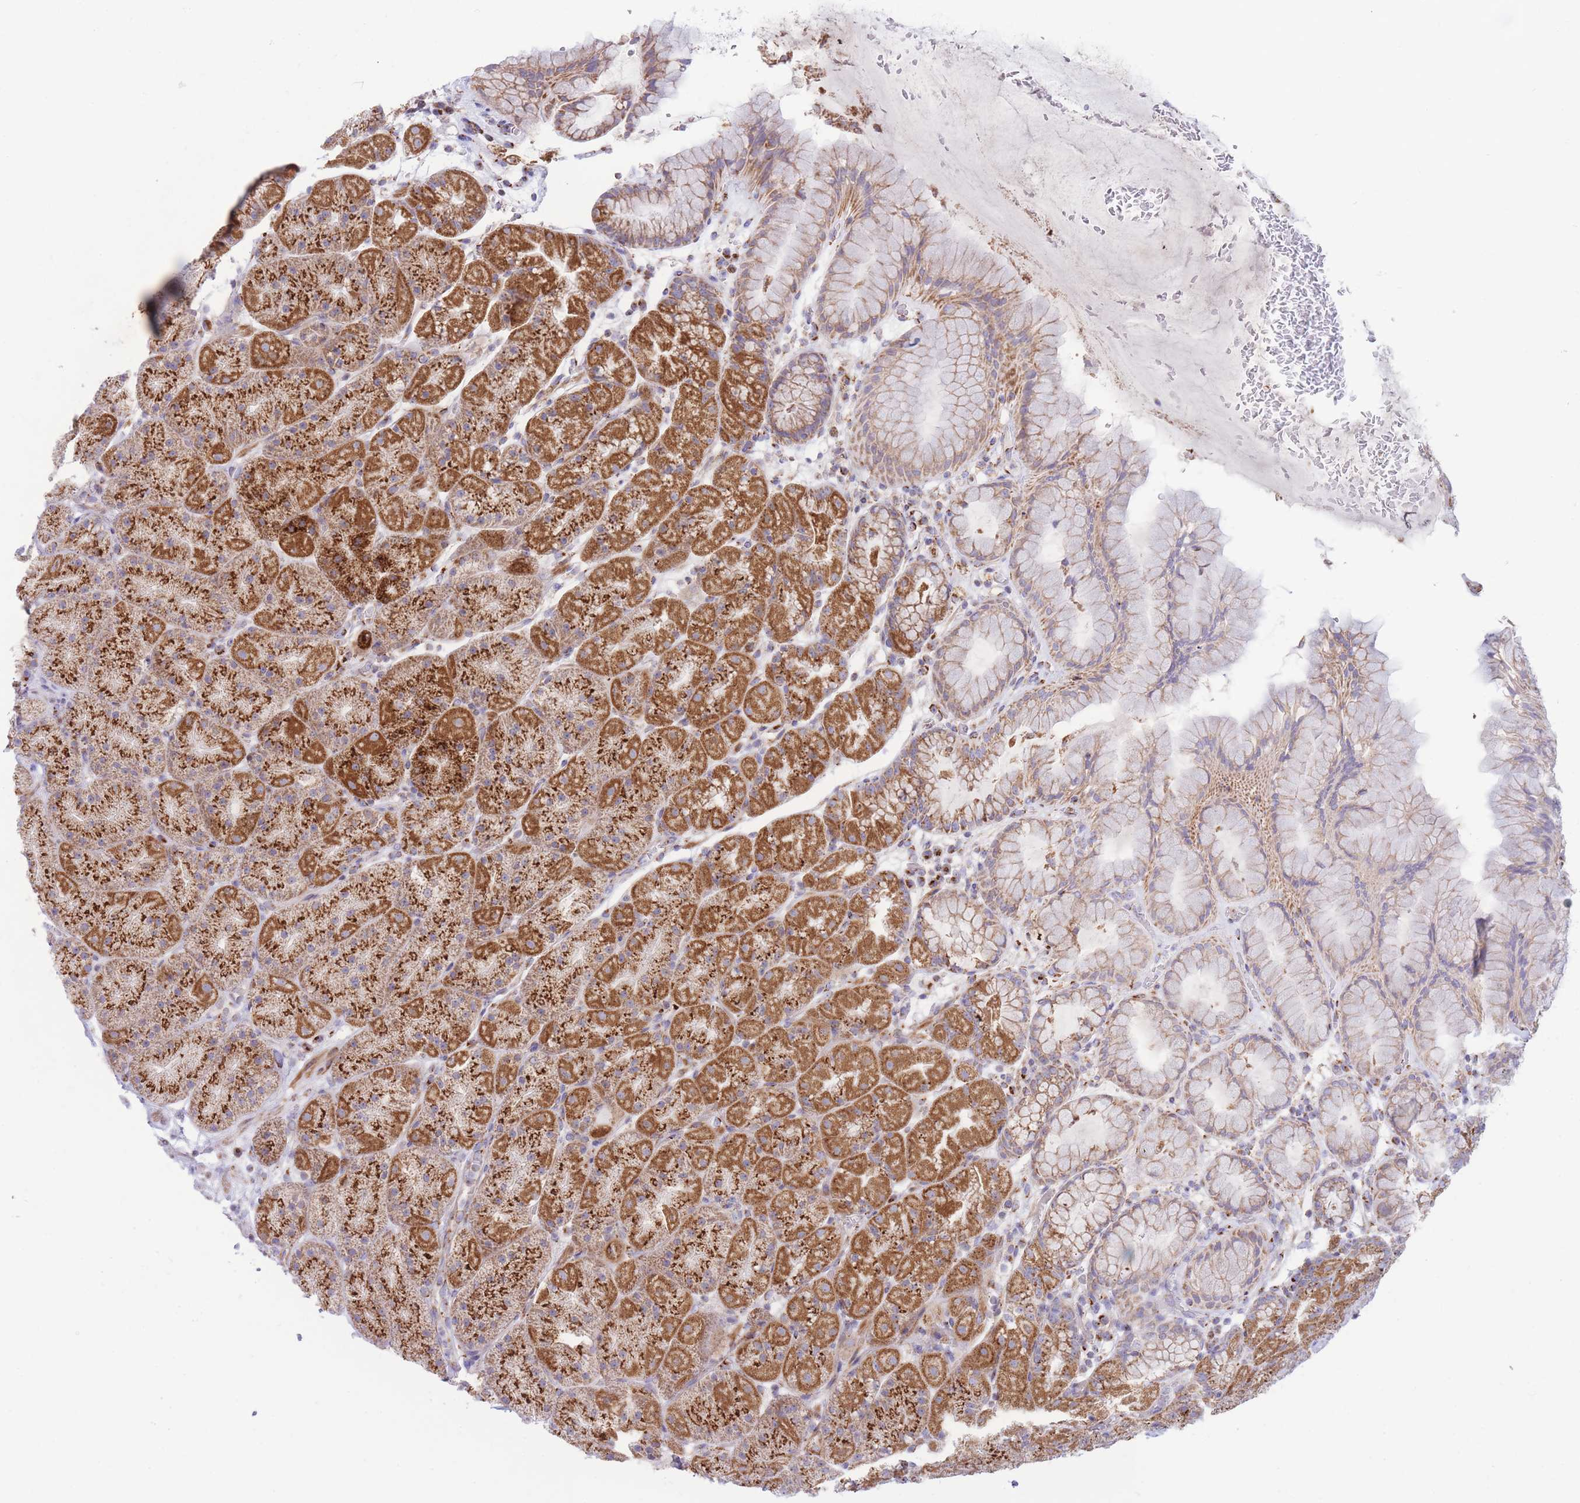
{"staining": {"intensity": "moderate", "quantity": ">75%", "location": "cytoplasmic/membranous"}, "tissue": "stomach", "cell_type": "Glandular cells", "image_type": "normal", "snomed": [{"axis": "morphology", "description": "Normal tissue, NOS"}, {"axis": "topography", "description": "Stomach, upper"}, {"axis": "topography", "description": "Stomach, lower"}], "caption": "A histopathology image showing moderate cytoplasmic/membranous positivity in approximately >75% of glandular cells in normal stomach, as visualized by brown immunohistochemical staining.", "gene": "MPND", "patient": {"sex": "male", "age": 67}}